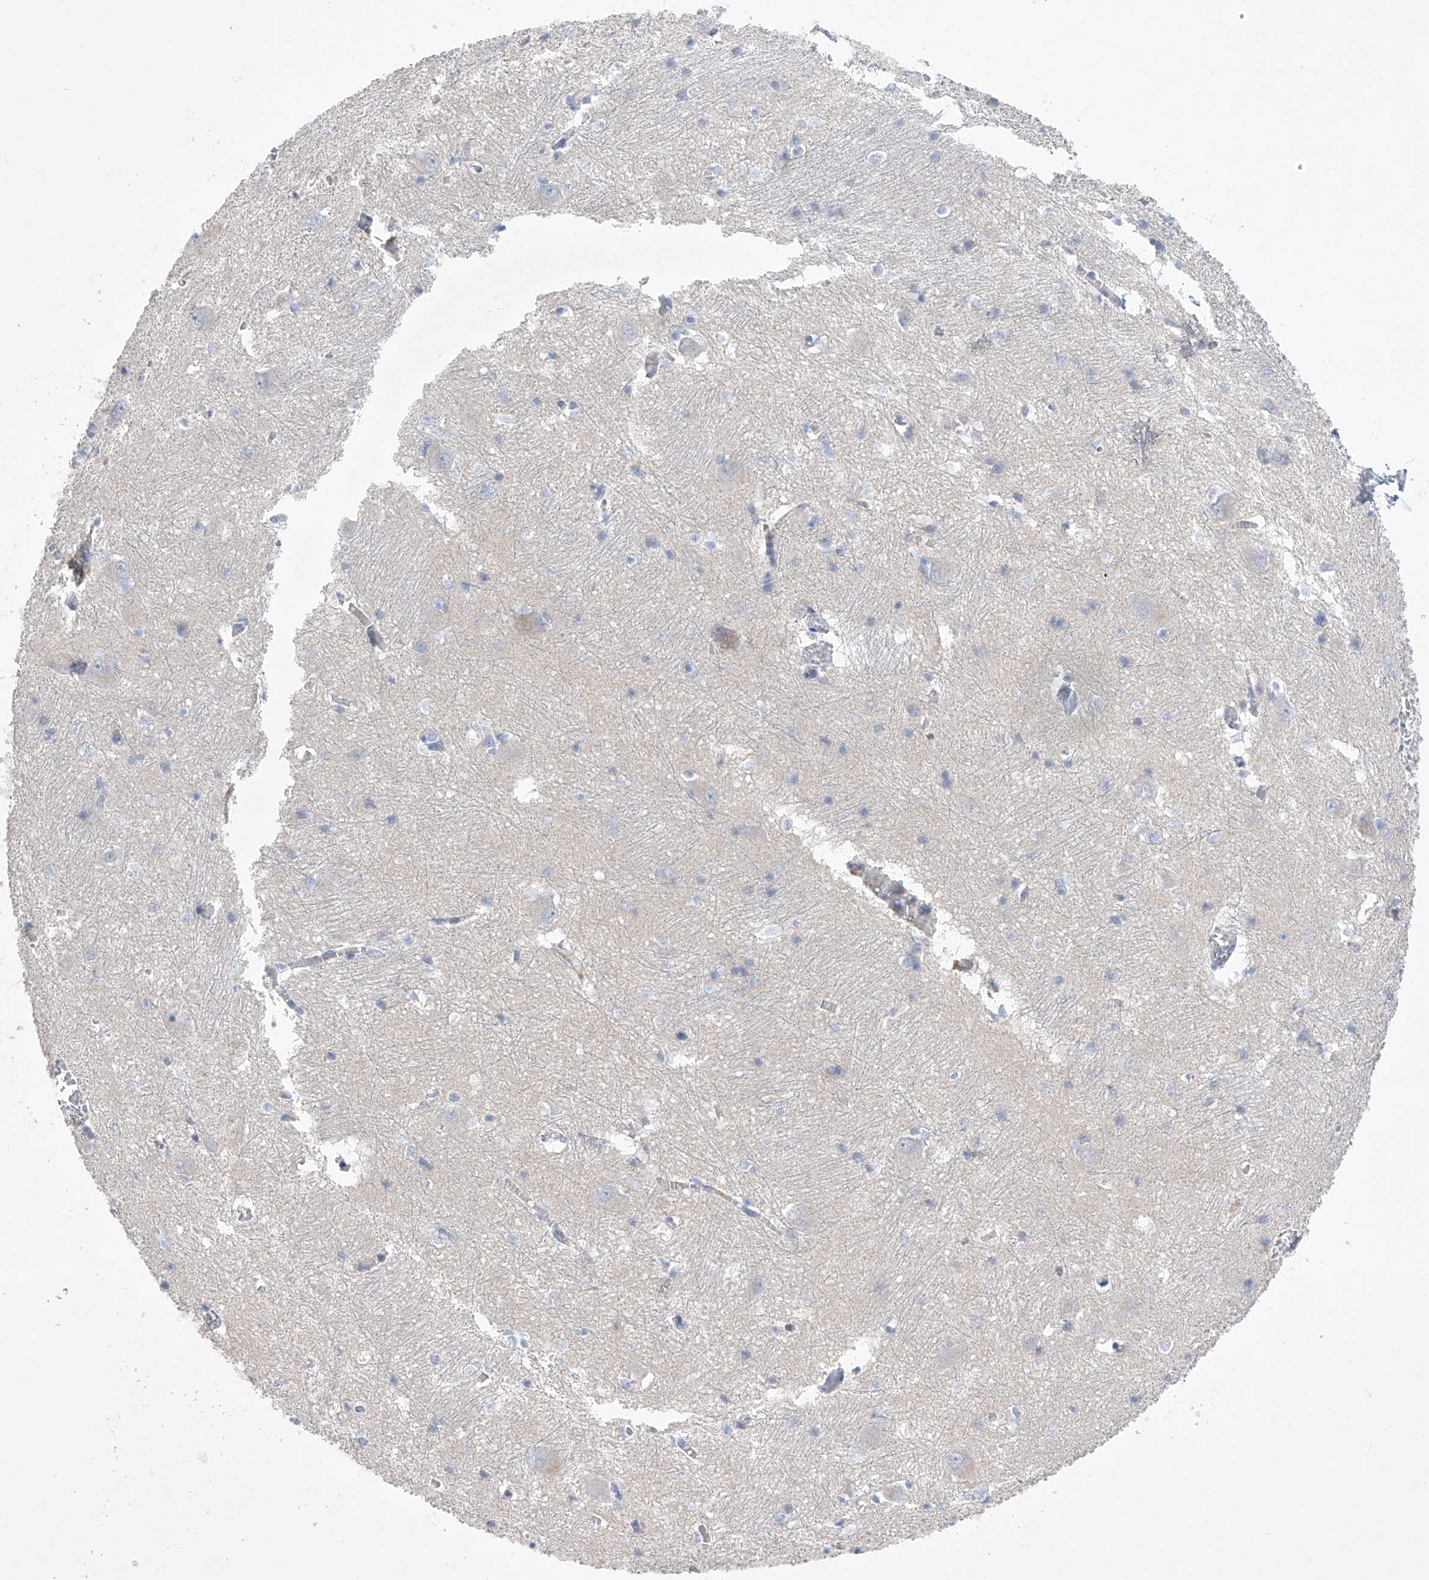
{"staining": {"intensity": "negative", "quantity": "none", "location": "none"}, "tissue": "caudate", "cell_type": "Glial cells", "image_type": "normal", "snomed": [{"axis": "morphology", "description": "Normal tissue, NOS"}, {"axis": "topography", "description": "Lateral ventricle wall"}], "caption": "Immunohistochemistry micrograph of unremarkable human caudate stained for a protein (brown), which exhibits no expression in glial cells.", "gene": "NFATC4", "patient": {"sex": "male", "age": 37}}